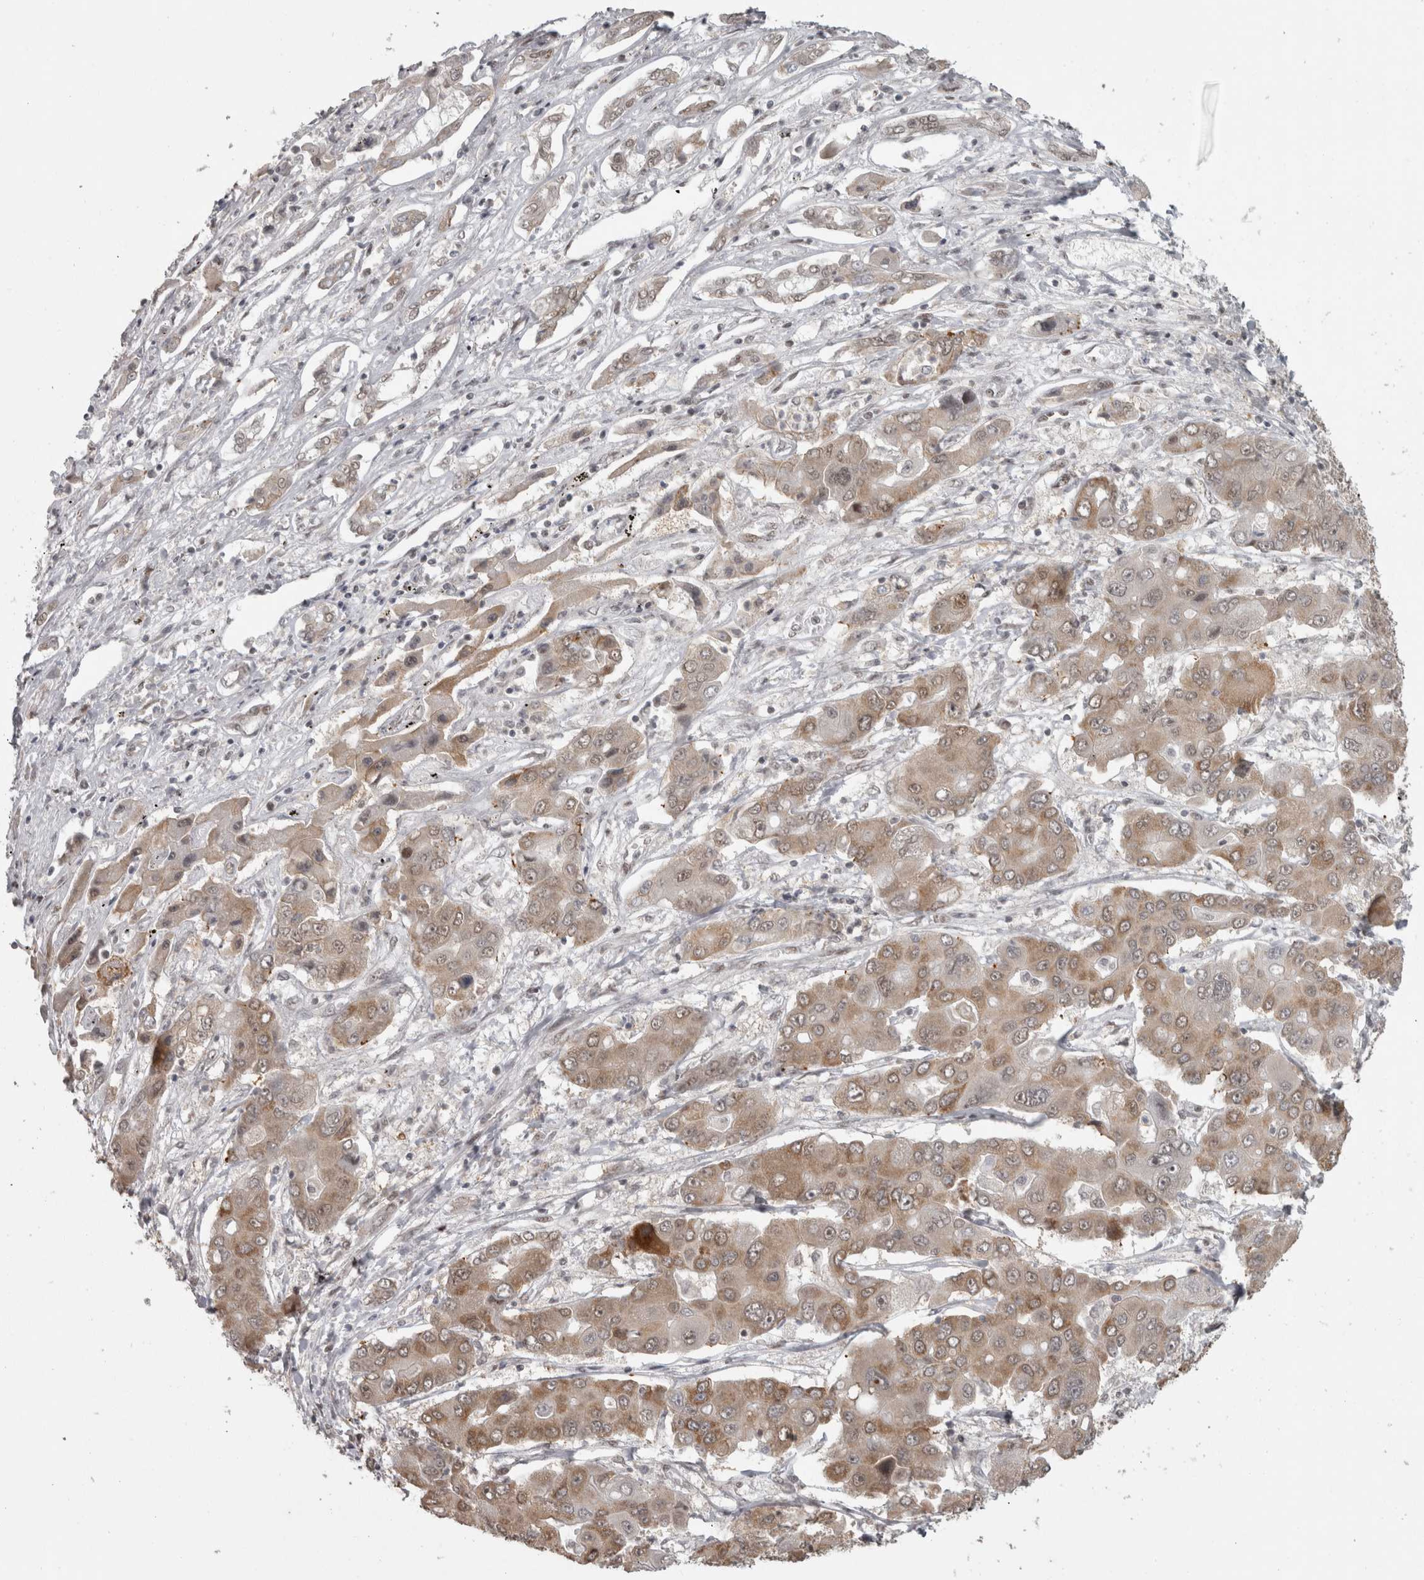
{"staining": {"intensity": "moderate", "quantity": "25%-75%", "location": "cytoplasmic/membranous,nuclear"}, "tissue": "liver cancer", "cell_type": "Tumor cells", "image_type": "cancer", "snomed": [{"axis": "morphology", "description": "Cholangiocarcinoma"}, {"axis": "topography", "description": "Liver"}], "caption": "Protein expression analysis of human liver cholangiocarcinoma reveals moderate cytoplasmic/membranous and nuclear staining in approximately 25%-75% of tumor cells.", "gene": "MICU3", "patient": {"sex": "male", "age": 67}}